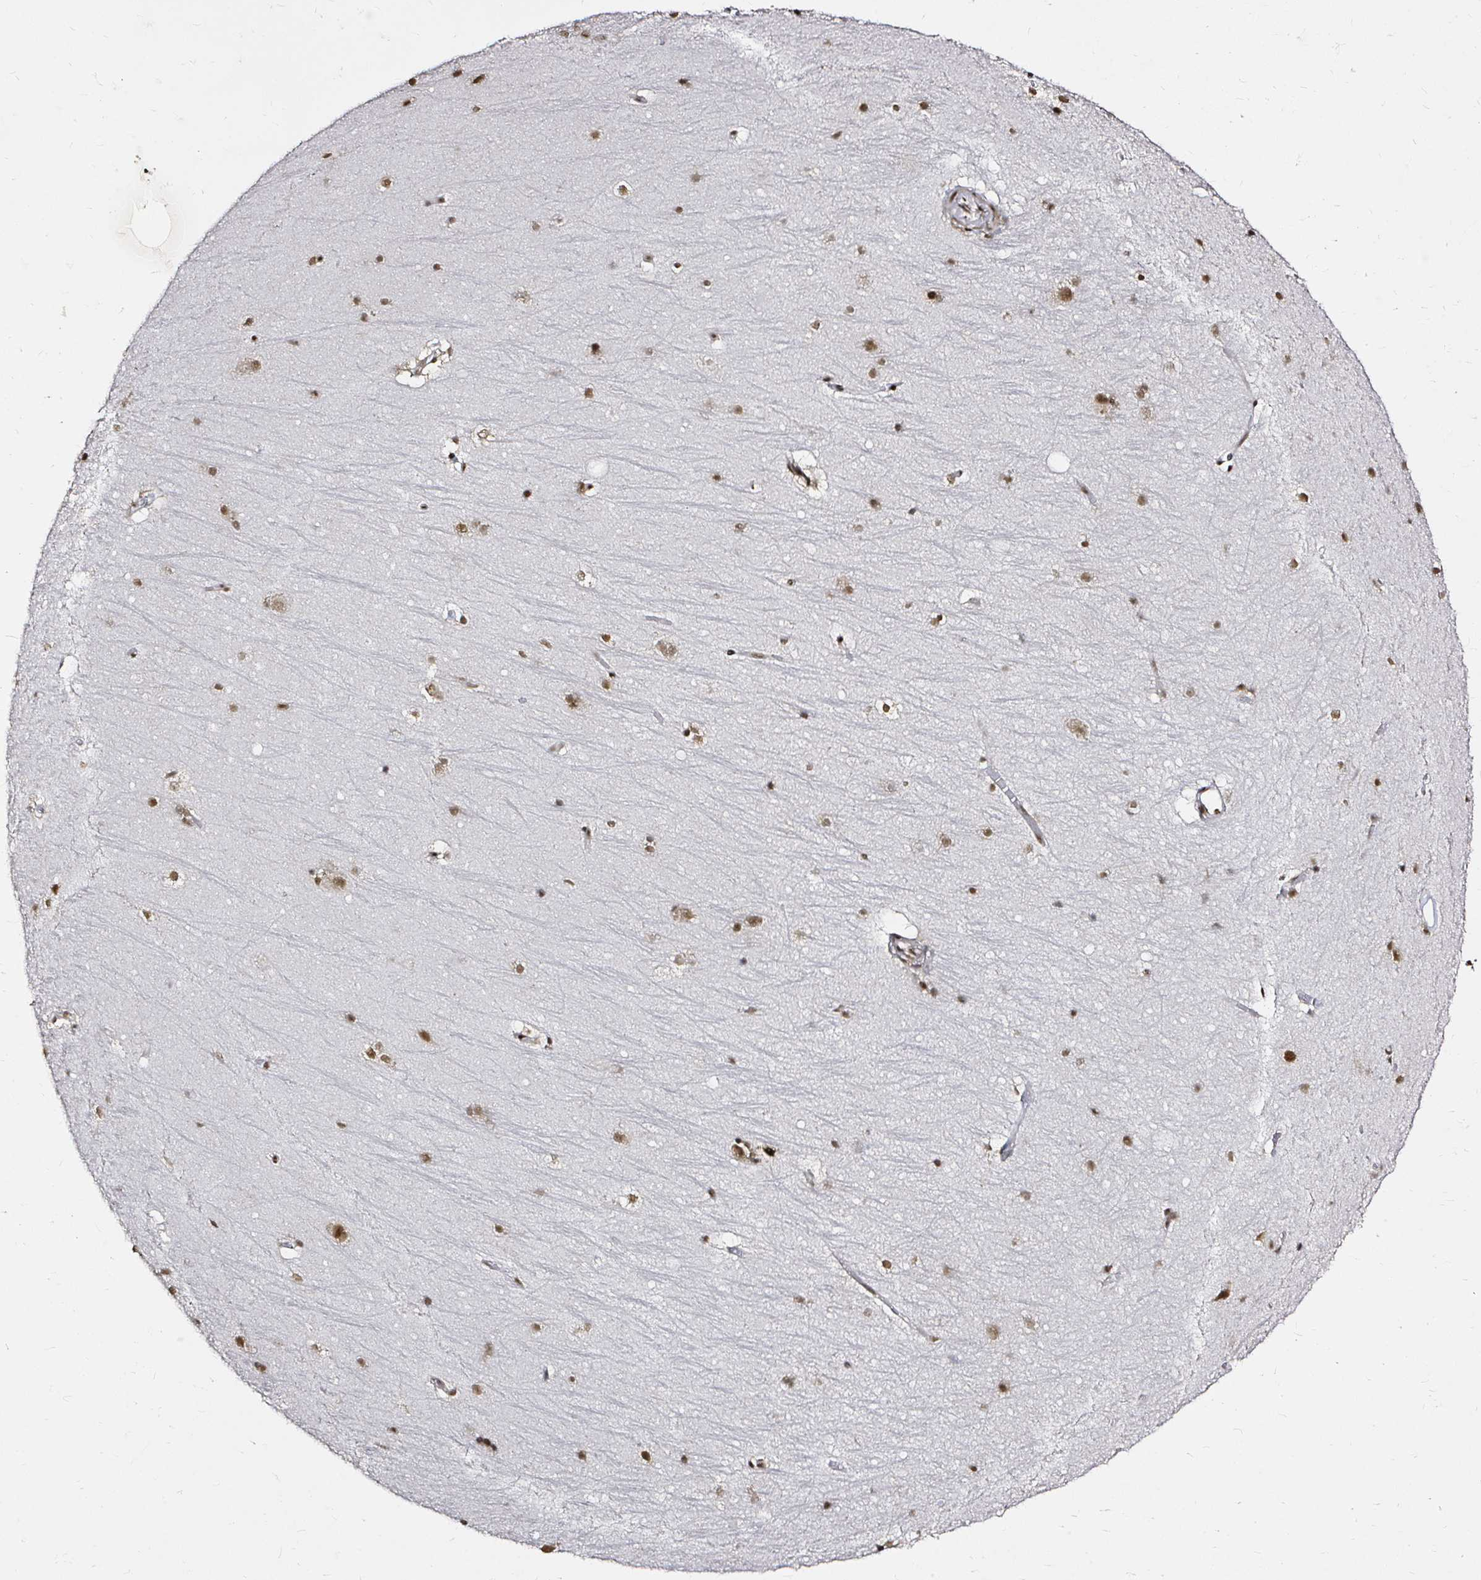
{"staining": {"intensity": "moderate", "quantity": "25%-75%", "location": "nuclear"}, "tissue": "hippocampus", "cell_type": "Glial cells", "image_type": "normal", "snomed": [{"axis": "morphology", "description": "Normal tissue, NOS"}, {"axis": "topography", "description": "Cerebral cortex"}, {"axis": "topography", "description": "Hippocampus"}], "caption": "IHC photomicrograph of normal hippocampus: human hippocampus stained using immunohistochemistry (IHC) reveals medium levels of moderate protein expression localized specifically in the nuclear of glial cells, appearing as a nuclear brown color.", "gene": "SNRPC", "patient": {"sex": "female", "age": 19}}